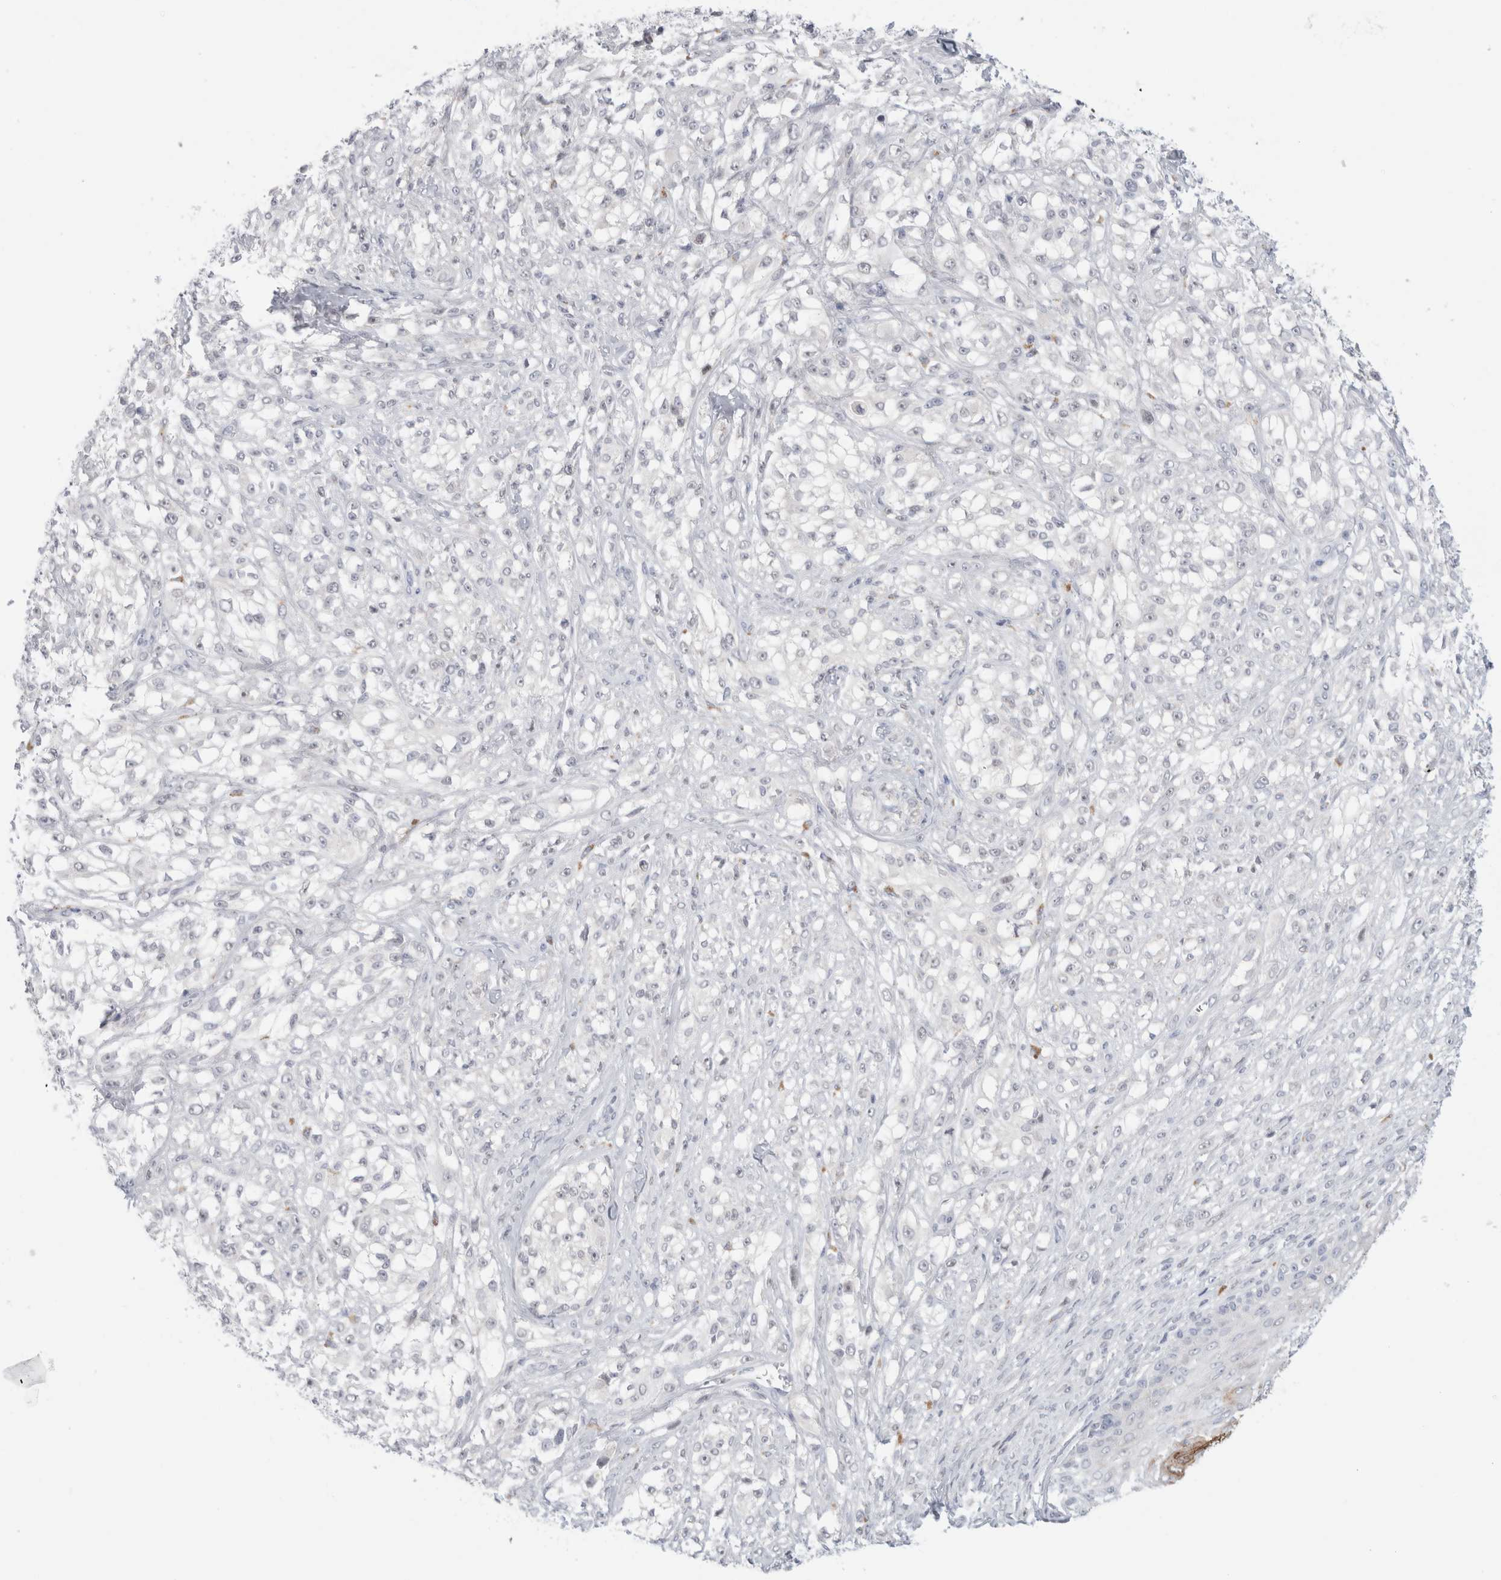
{"staining": {"intensity": "negative", "quantity": "none", "location": "none"}, "tissue": "melanoma", "cell_type": "Tumor cells", "image_type": "cancer", "snomed": [{"axis": "morphology", "description": "Malignant melanoma, NOS"}, {"axis": "topography", "description": "Skin of head"}], "caption": "DAB immunohistochemical staining of human melanoma displays no significant staining in tumor cells.", "gene": "ANKMY1", "patient": {"sex": "male", "age": 83}}